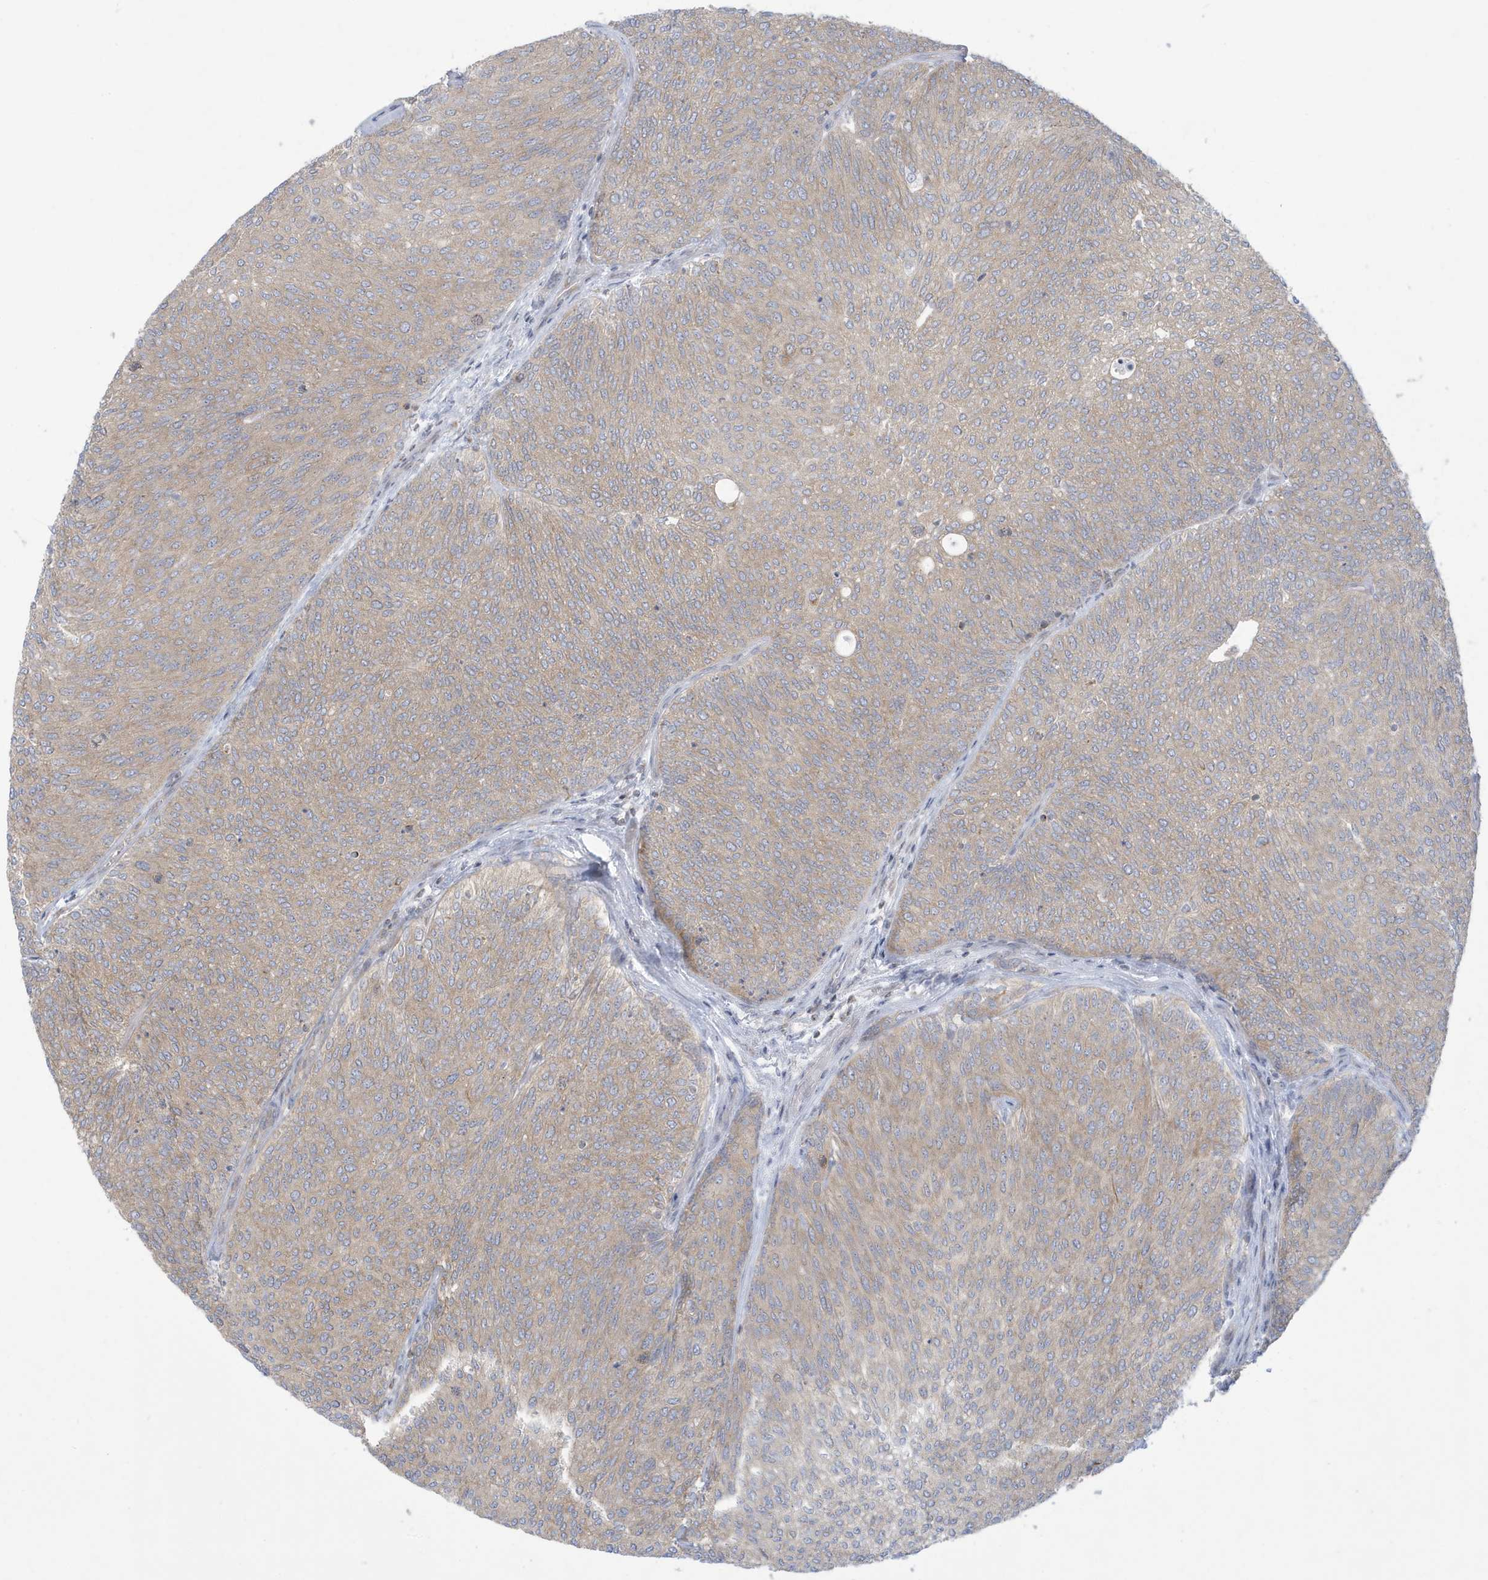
{"staining": {"intensity": "weak", "quantity": "<25%", "location": "cytoplasmic/membranous"}, "tissue": "urothelial cancer", "cell_type": "Tumor cells", "image_type": "cancer", "snomed": [{"axis": "morphology", "description": "Urothelial carcinoma, Low grade"}, {"axis": "topography", "description": "Urinary bladder"}], "caption": "Low-grade urothelial carcinoma was stained to show a protein in brown. There is no significant positivity in tumor cells. The staining is performed using DAB (3,3'-diaminobenzidine) brown chromogen with nuclei counter-stained in using hematoxylin.", "gene": "SLAMF9", "patient": {"sex": "female", "age": 79}}